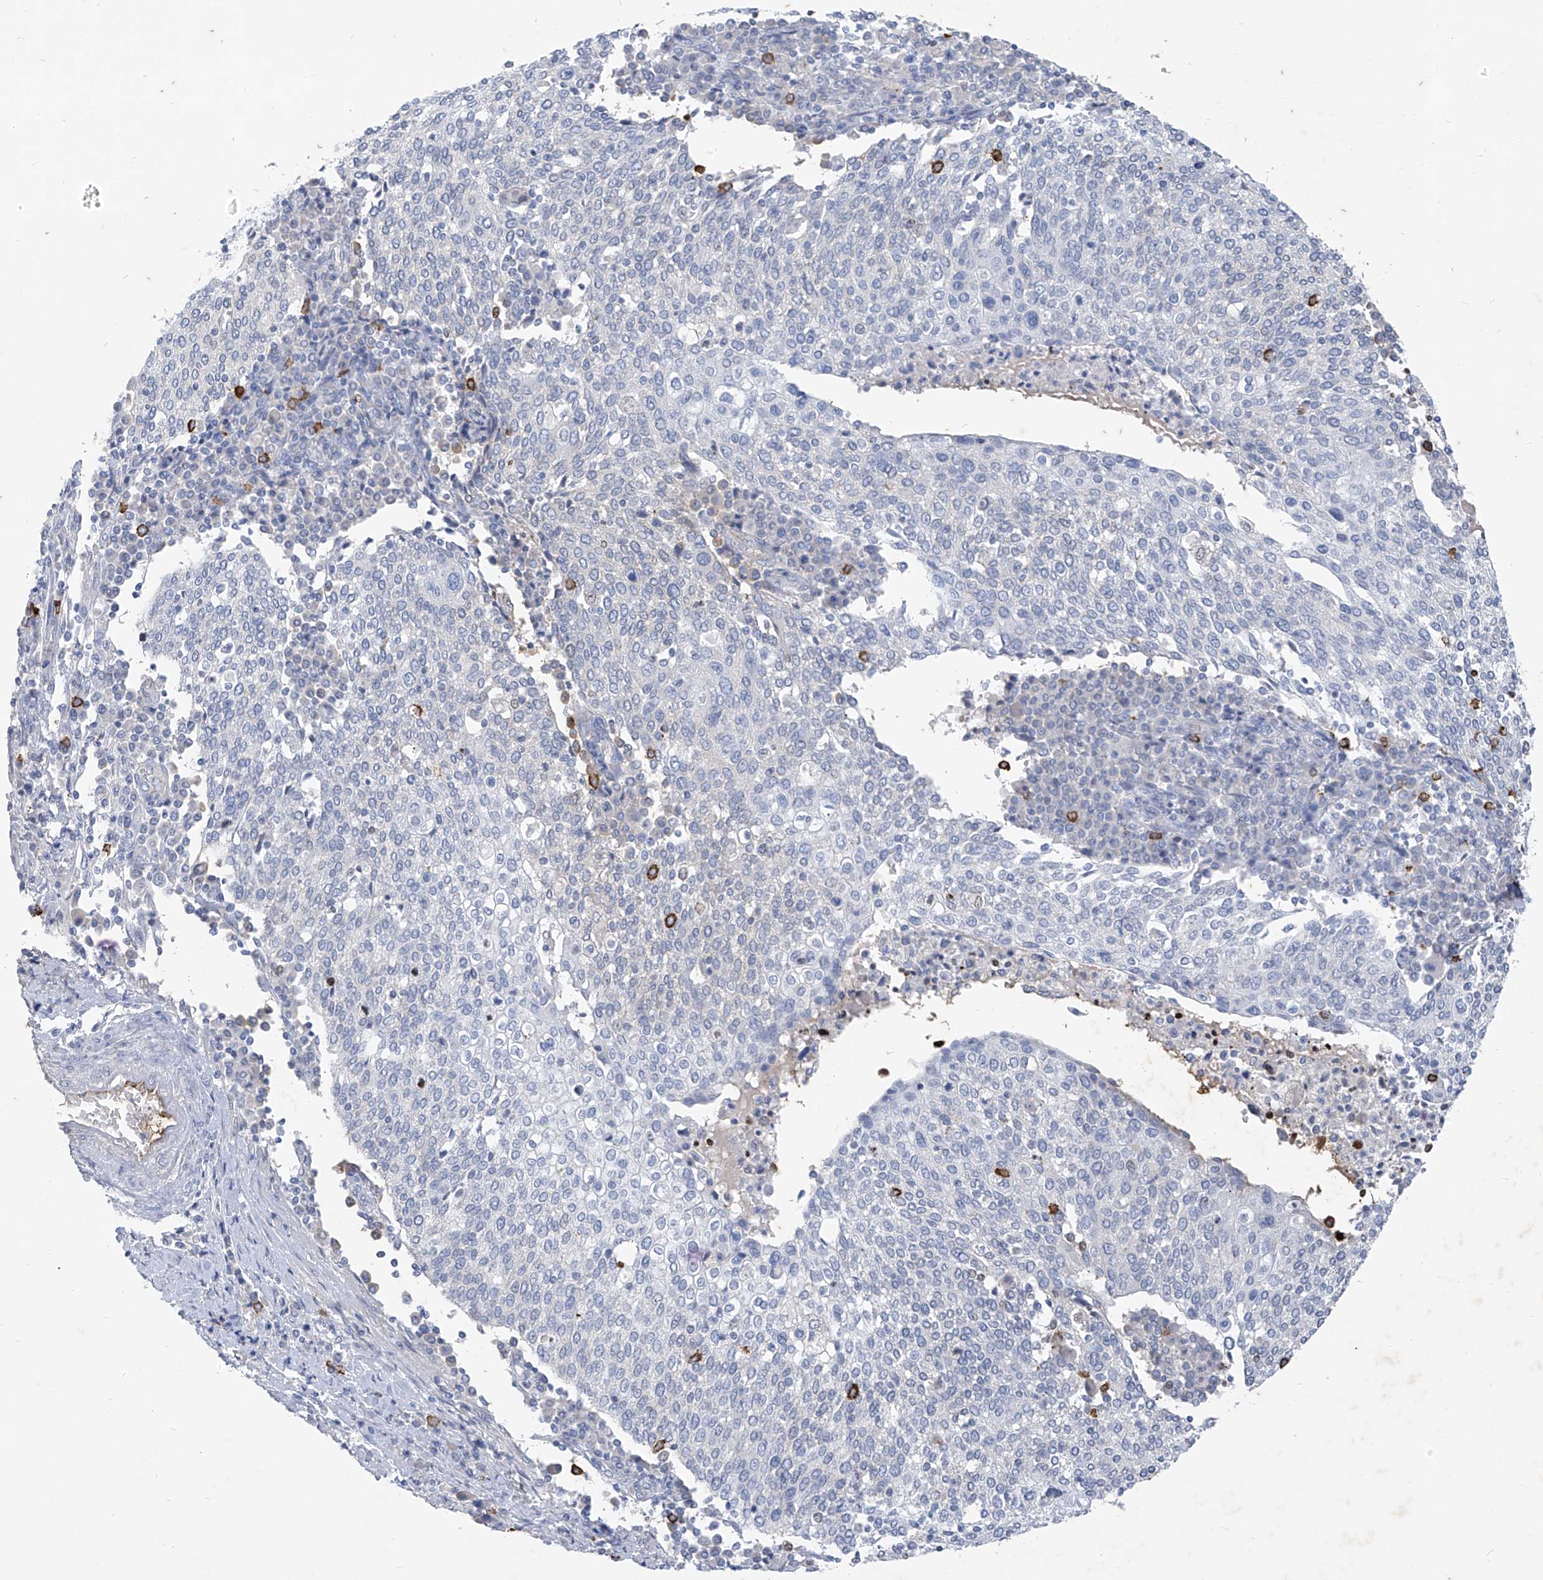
{"staining": {"intensity": "negative", "quantity": "none", "location": "none"}, "tissue": "cervical cancer", "cell_type": "Tumor cells", "image_type": "cancer", "snomed": [{"axis": "morphology", "description": "Squamous cell carcinoma, NOS"}, {"axis": "topography", "description": "Cervix"}], "caption": "High power microscopy micrograph of an immunohistochemistry photomicrograph of cervical squamous cell carcinoma, revealing no significant staining in tumor cells. Brightfield microscopy of IHC stained with DAB (3,3'-diaminobenzidine) (brown) and hematoxylin (blue), captured at high magnification.", "gene": "CX3CR1", "patient": {"sex": "female", "age": 40}}